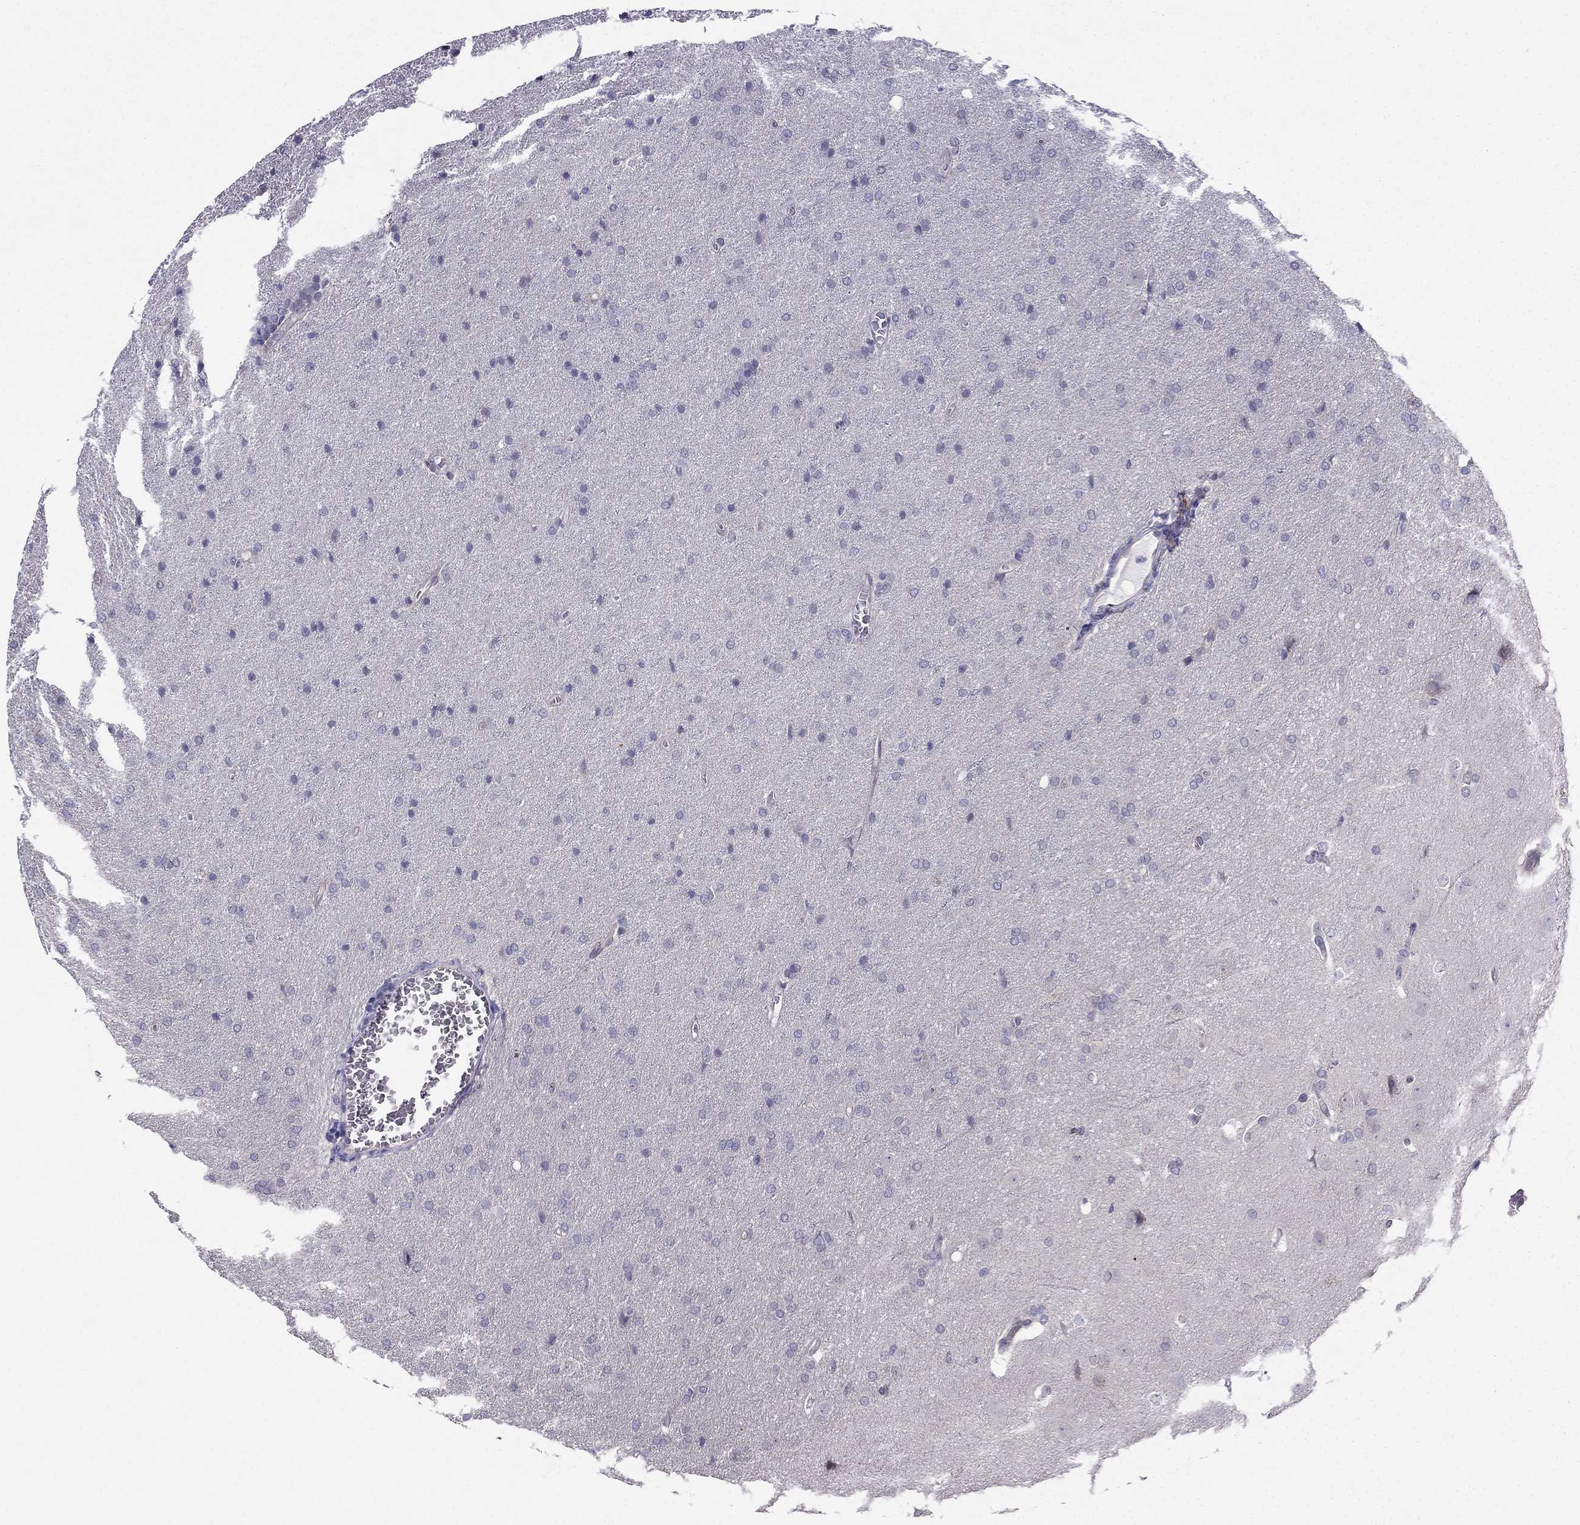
{"staining": {"intensity": "negative", "quantity": "none", "location": "none"}, "tissue": "glioma", "cell_type": "Tumor cells", "image_type": "cancer", "snomed": [{"axis": "morphology", "description": "Glioma, malignant, Low grade"}, {"axis": "topography", "description": "Brain"}], "caption": "Tumor cells show no significant protein expression in glioma.", "gene": "BAG5", "patient": {"sex": "female", "age": 32}}